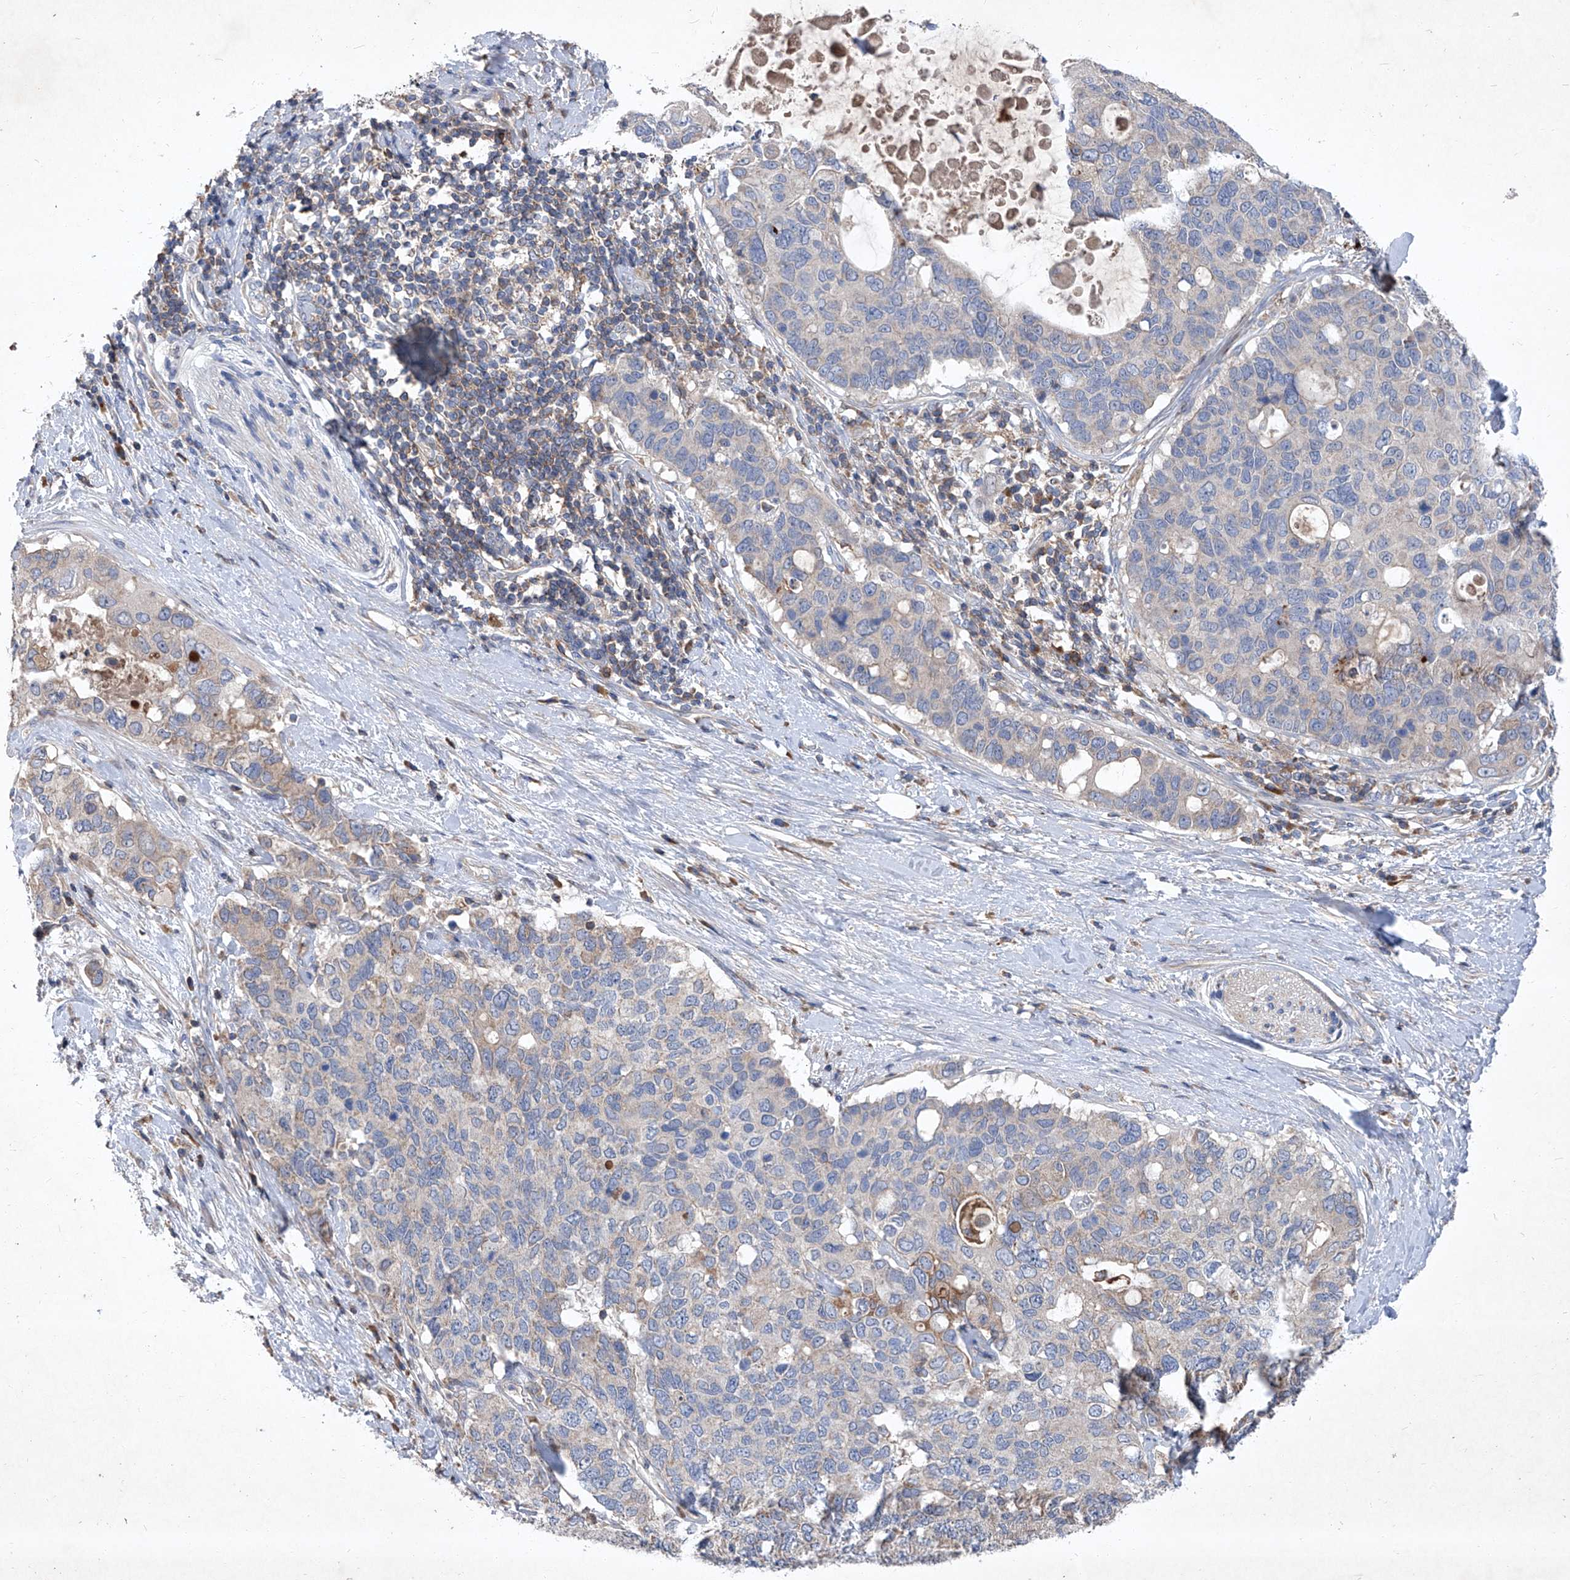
{"staining": {"intensity": "weak", "quantity": "<25%", "location": "cytoplasmic/membranous"}, "tissue": "pancreatic cancer", "cell_type": "Tumor cells", "image_type": "cancer", "snomed": [{"axis": "morphology", "description": "Adenocarcinoma, NOS"}, {"axis": "topography", "description": "Pancreas"}], "caption": "Immunohistochemistry photomicrograph of pancreatic cancer stained for a protein (brown), which demonstrates no staining in tumor cells.", "gene": "EPHA8", "patient": {"sex": "female", "age": 56}}